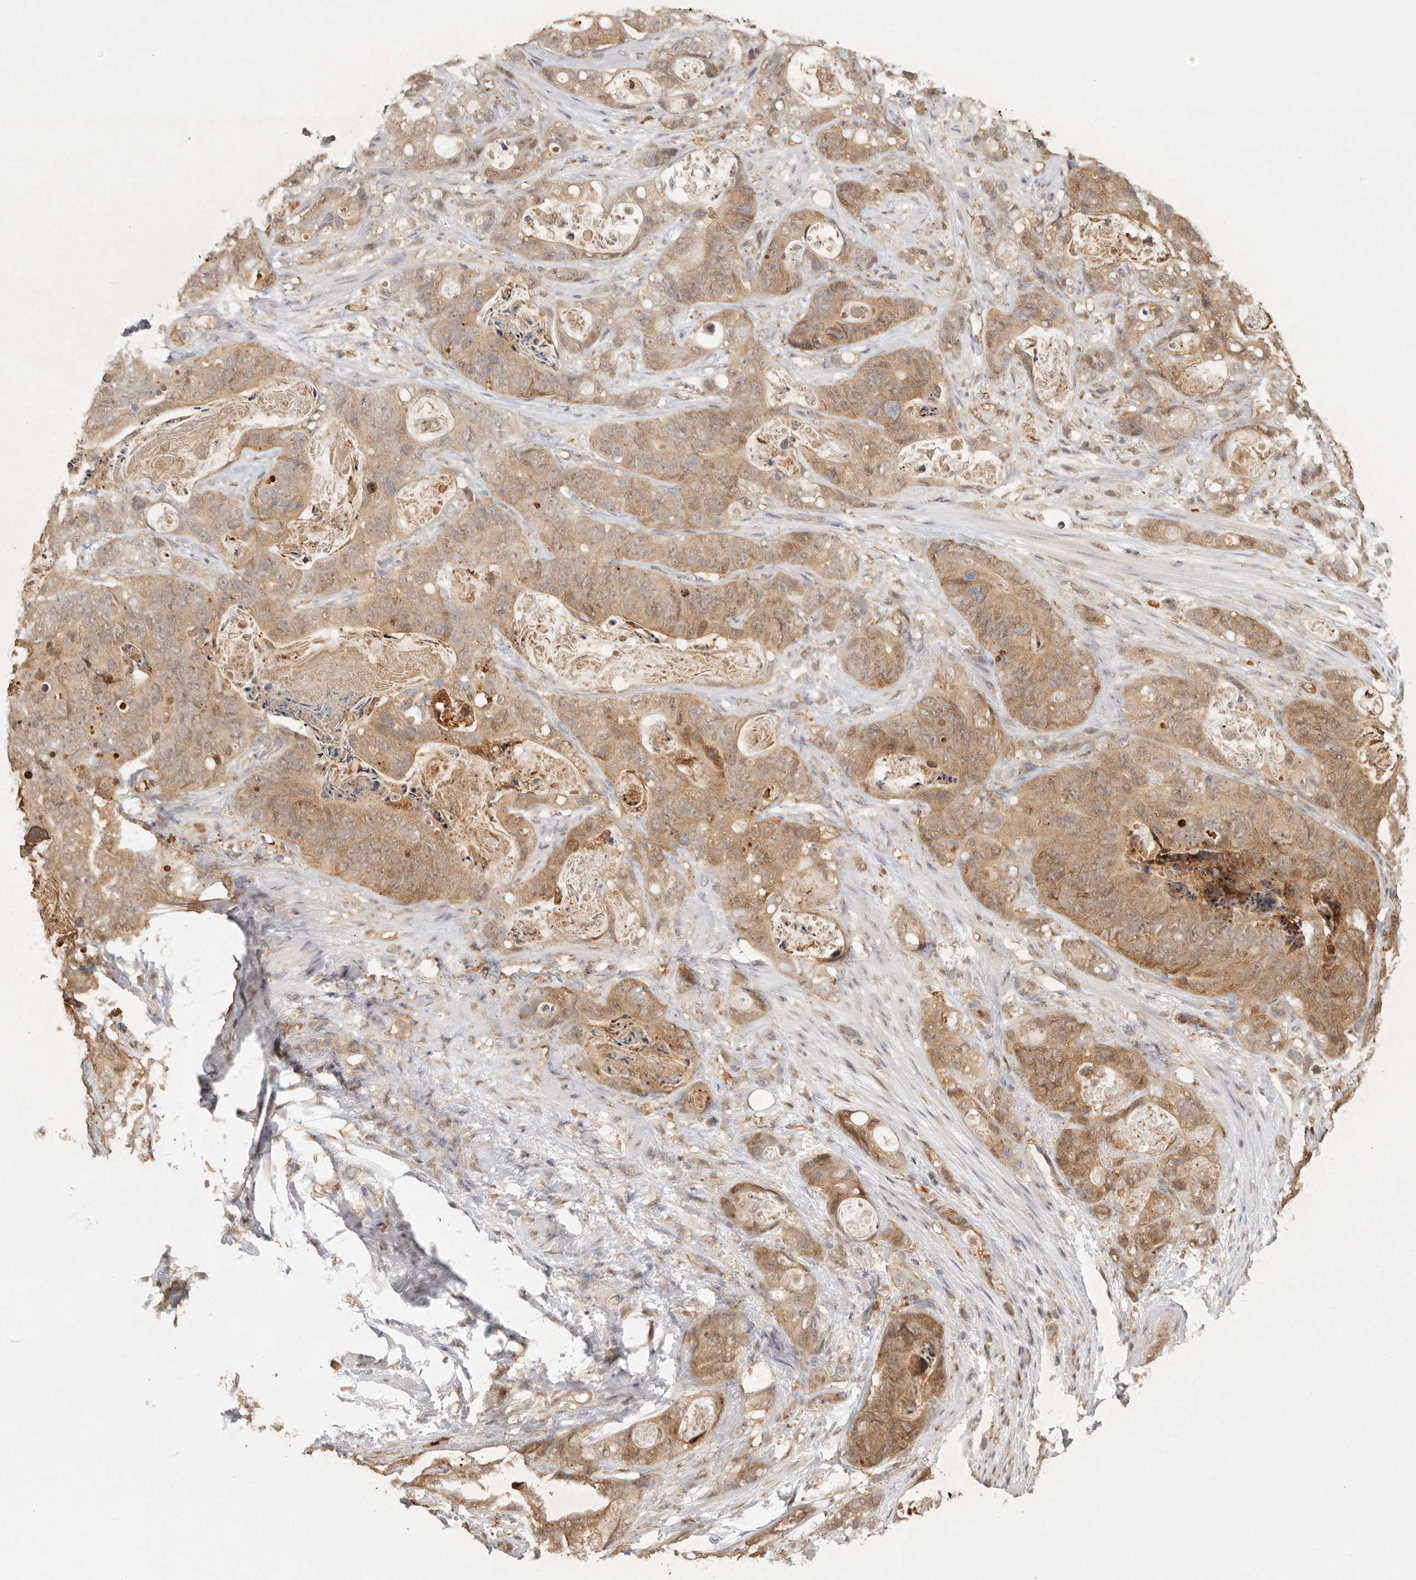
{"staining": {"intensity": "moderate", "quantity": ">75%", "location": "cytoplasmic/membranous"}, "tissue": "stomach cancer", "cell_type": "Tumor cells", "image_type": "cancer", "snomed": [{"axis": "morphology", "description": "Normal tissue, NOS"}, {"axis": "morphology", "description": "Adenocarcinoma, NOS"}, {"axis": "topography", "description": "Stomach"}], "caption": "Protein analysis of stomach cancer tissue exhibits moderate cytoplasmic/membranous expression in about >75% of tumor cells.", "gene": "PSMA5", "patient": {"sex": "female", "age": 89}}